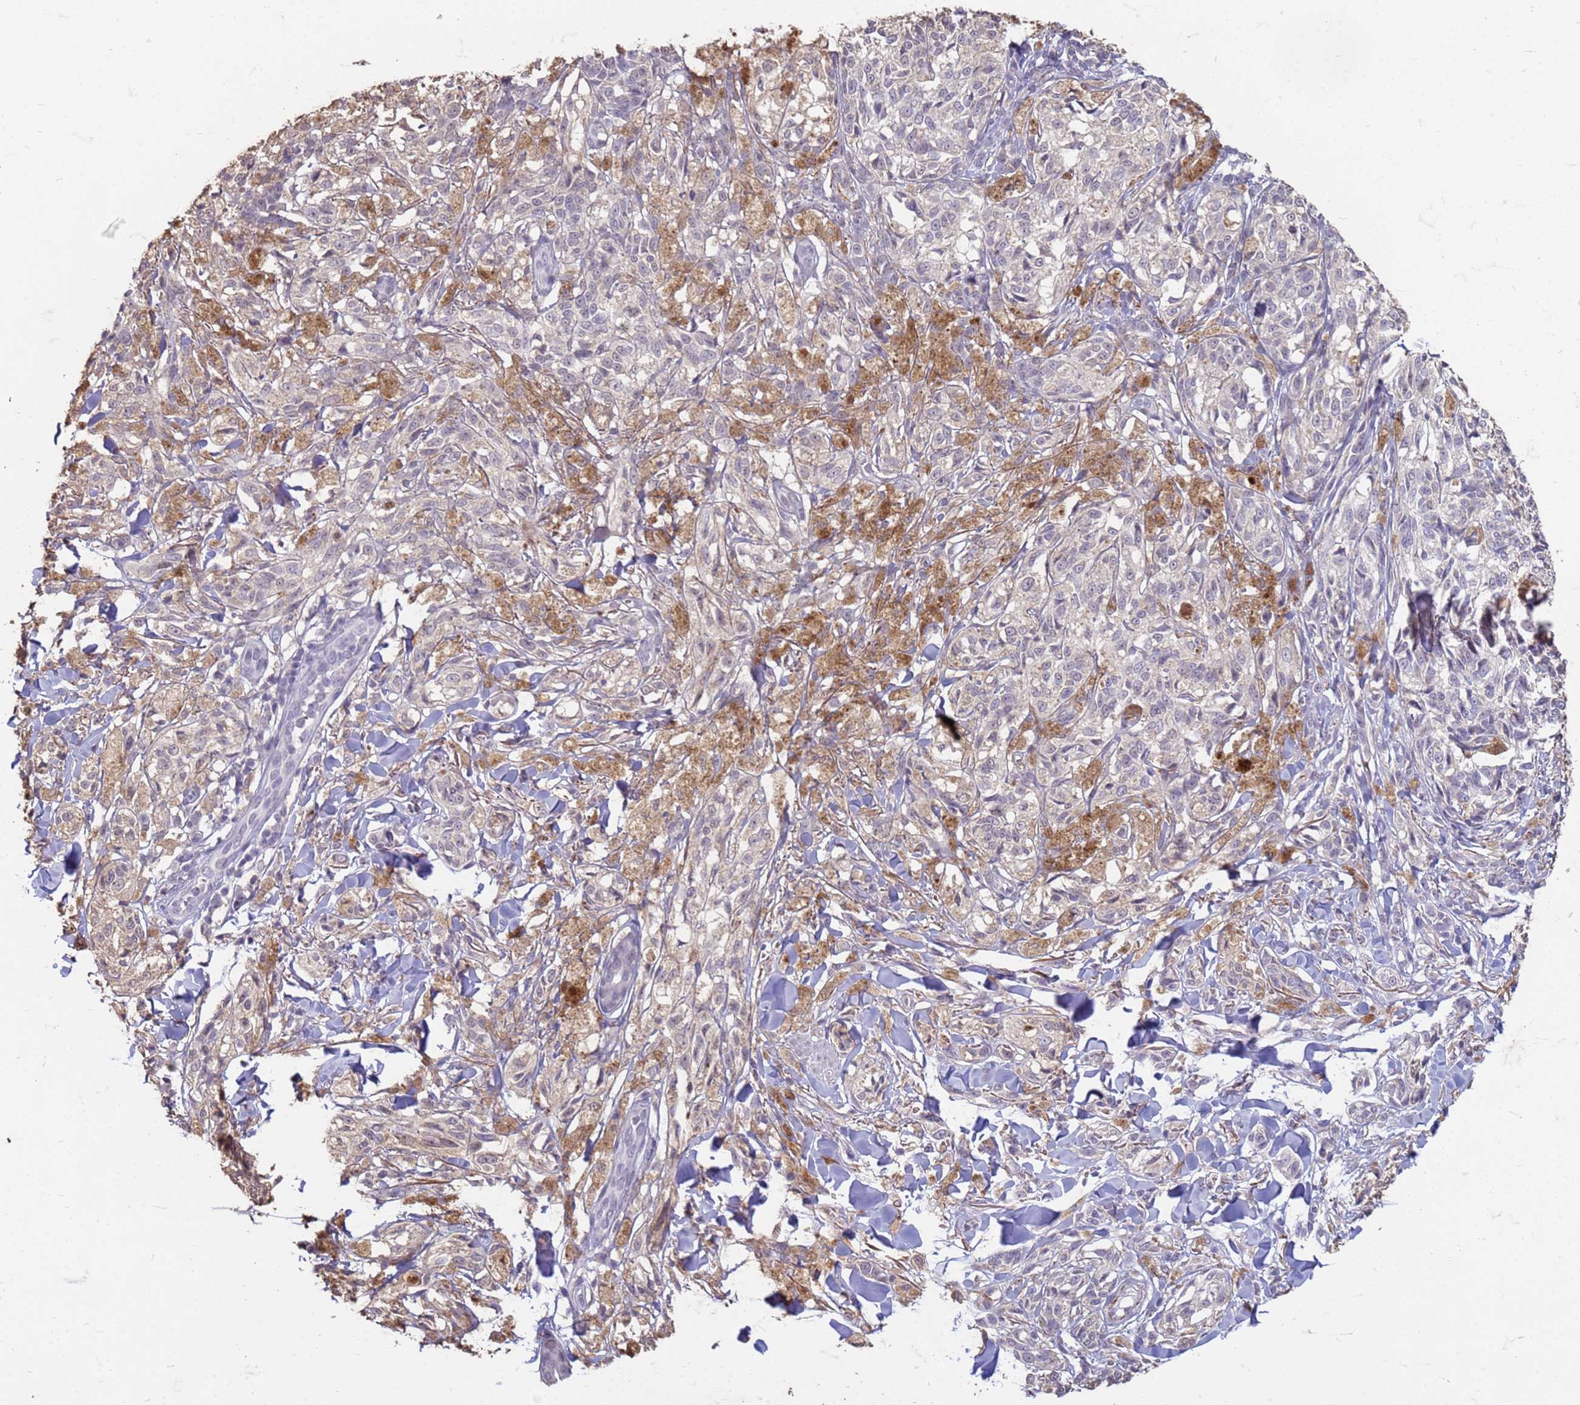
{"staining": {"intensity": "negative", "quantity": "none", "location": "none"}, "tissue": "melanoma", "cell_type": "Tumor cells", "image_type": "cancer", "snomed": [{"axis": "morphology", "description": "Malignant melanoma, NOS"}, {"axis": "topography", "description": "Skin of upper extremity"}], "caption": "A histopathology image of malignant melanoma stained for a protein exhibits no brown staining in tumor cells.", "gene": "SLC25A15", "patient": {"sex": "male", "age": 40}}